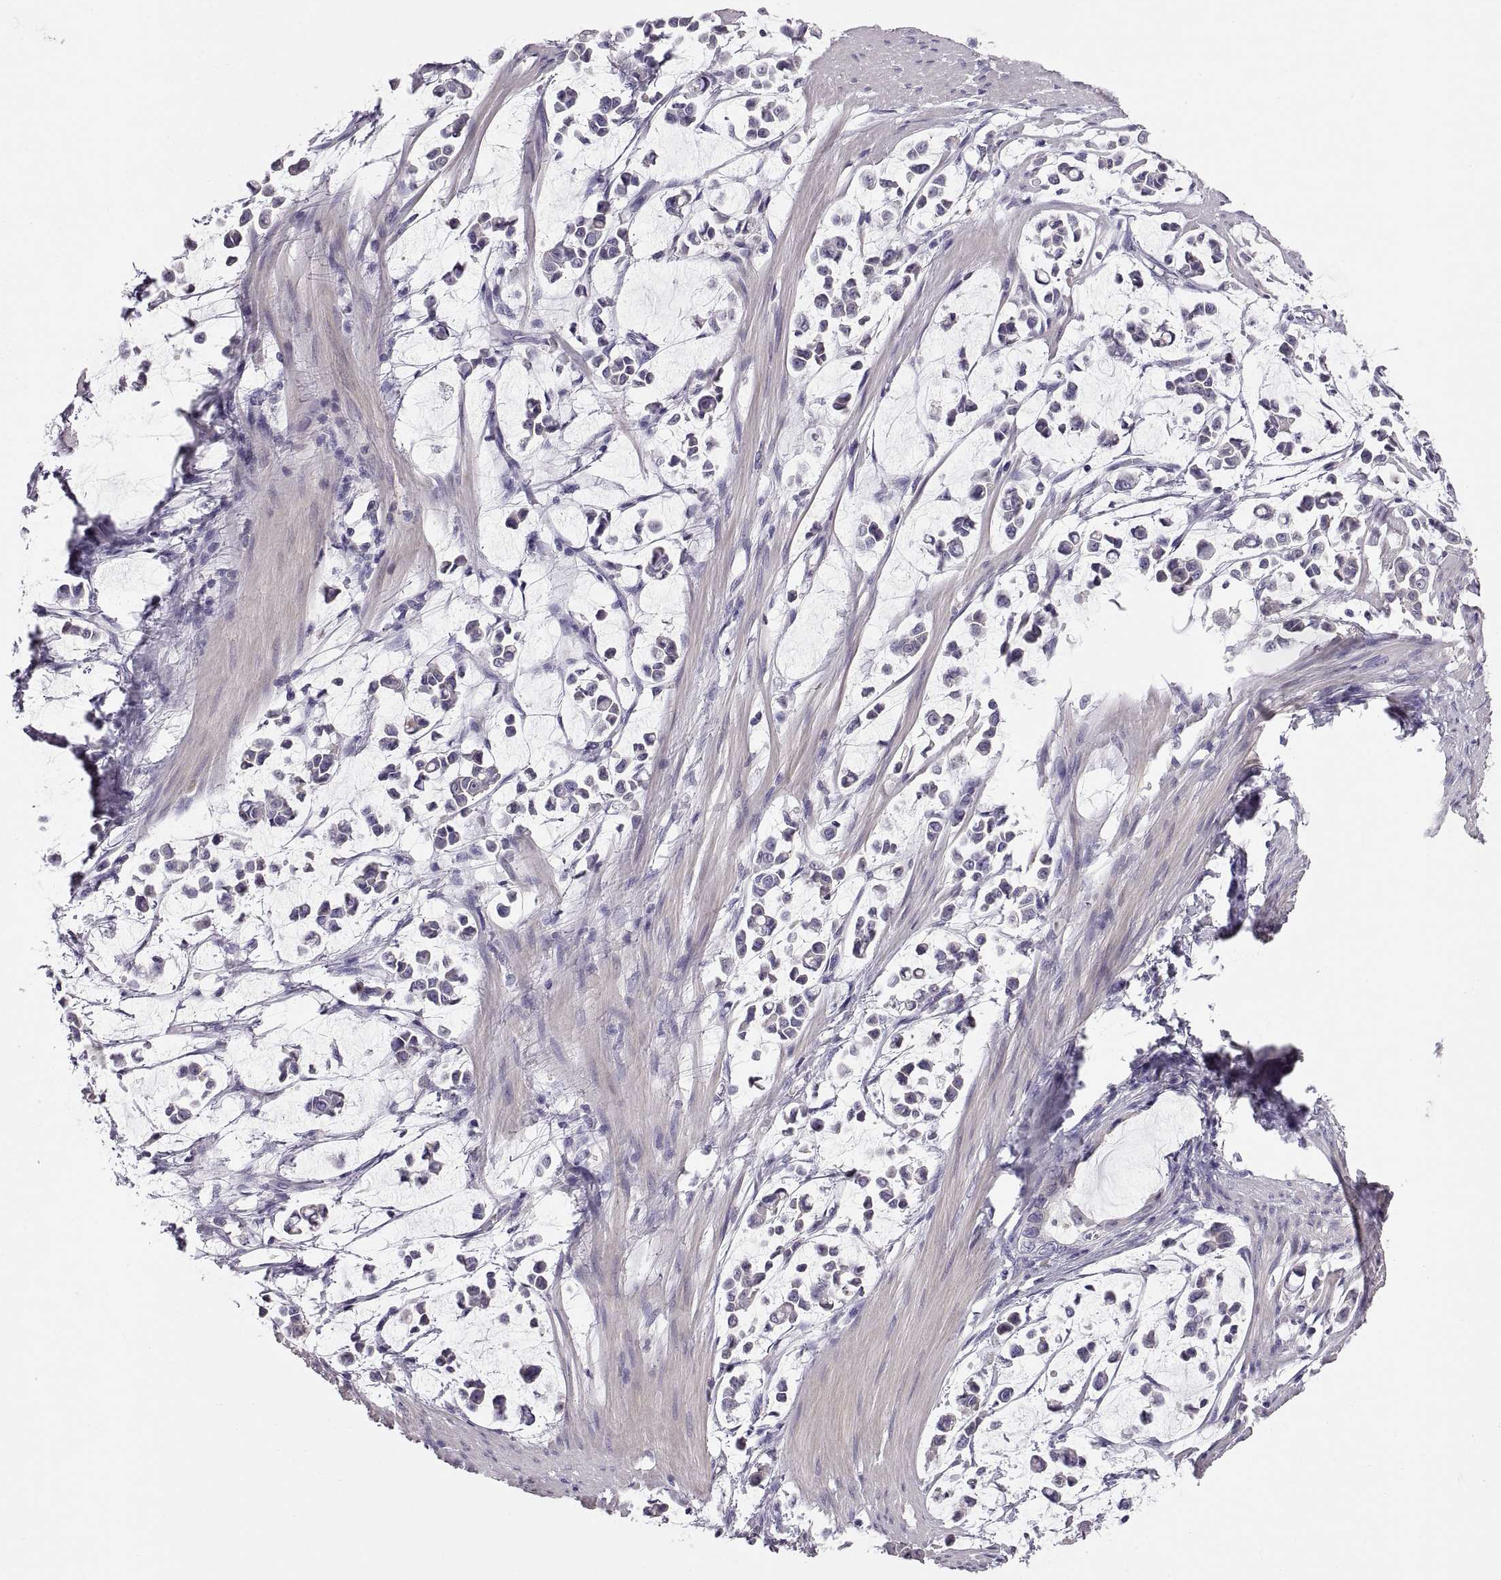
{"staining": {"intensity": "negative", "quantity": "none", "location": "none"}, "tissue": "stomach cancer", "cell_type": "Tumor cells", "image_type": "cancer", "snomed": [{"axis": "morphology", "description": "Adenocarcinoma, NOS"}, {"axis": "topography", "description": "Stomach"}], "caption": "The immunohistochemistry (IHC) histopathology image has no significant expression in tumor cells of adenocarcinoma (stomach) tissue.", "gene": "ADAM32", "patient": {"sex": "male", "age": 82}}